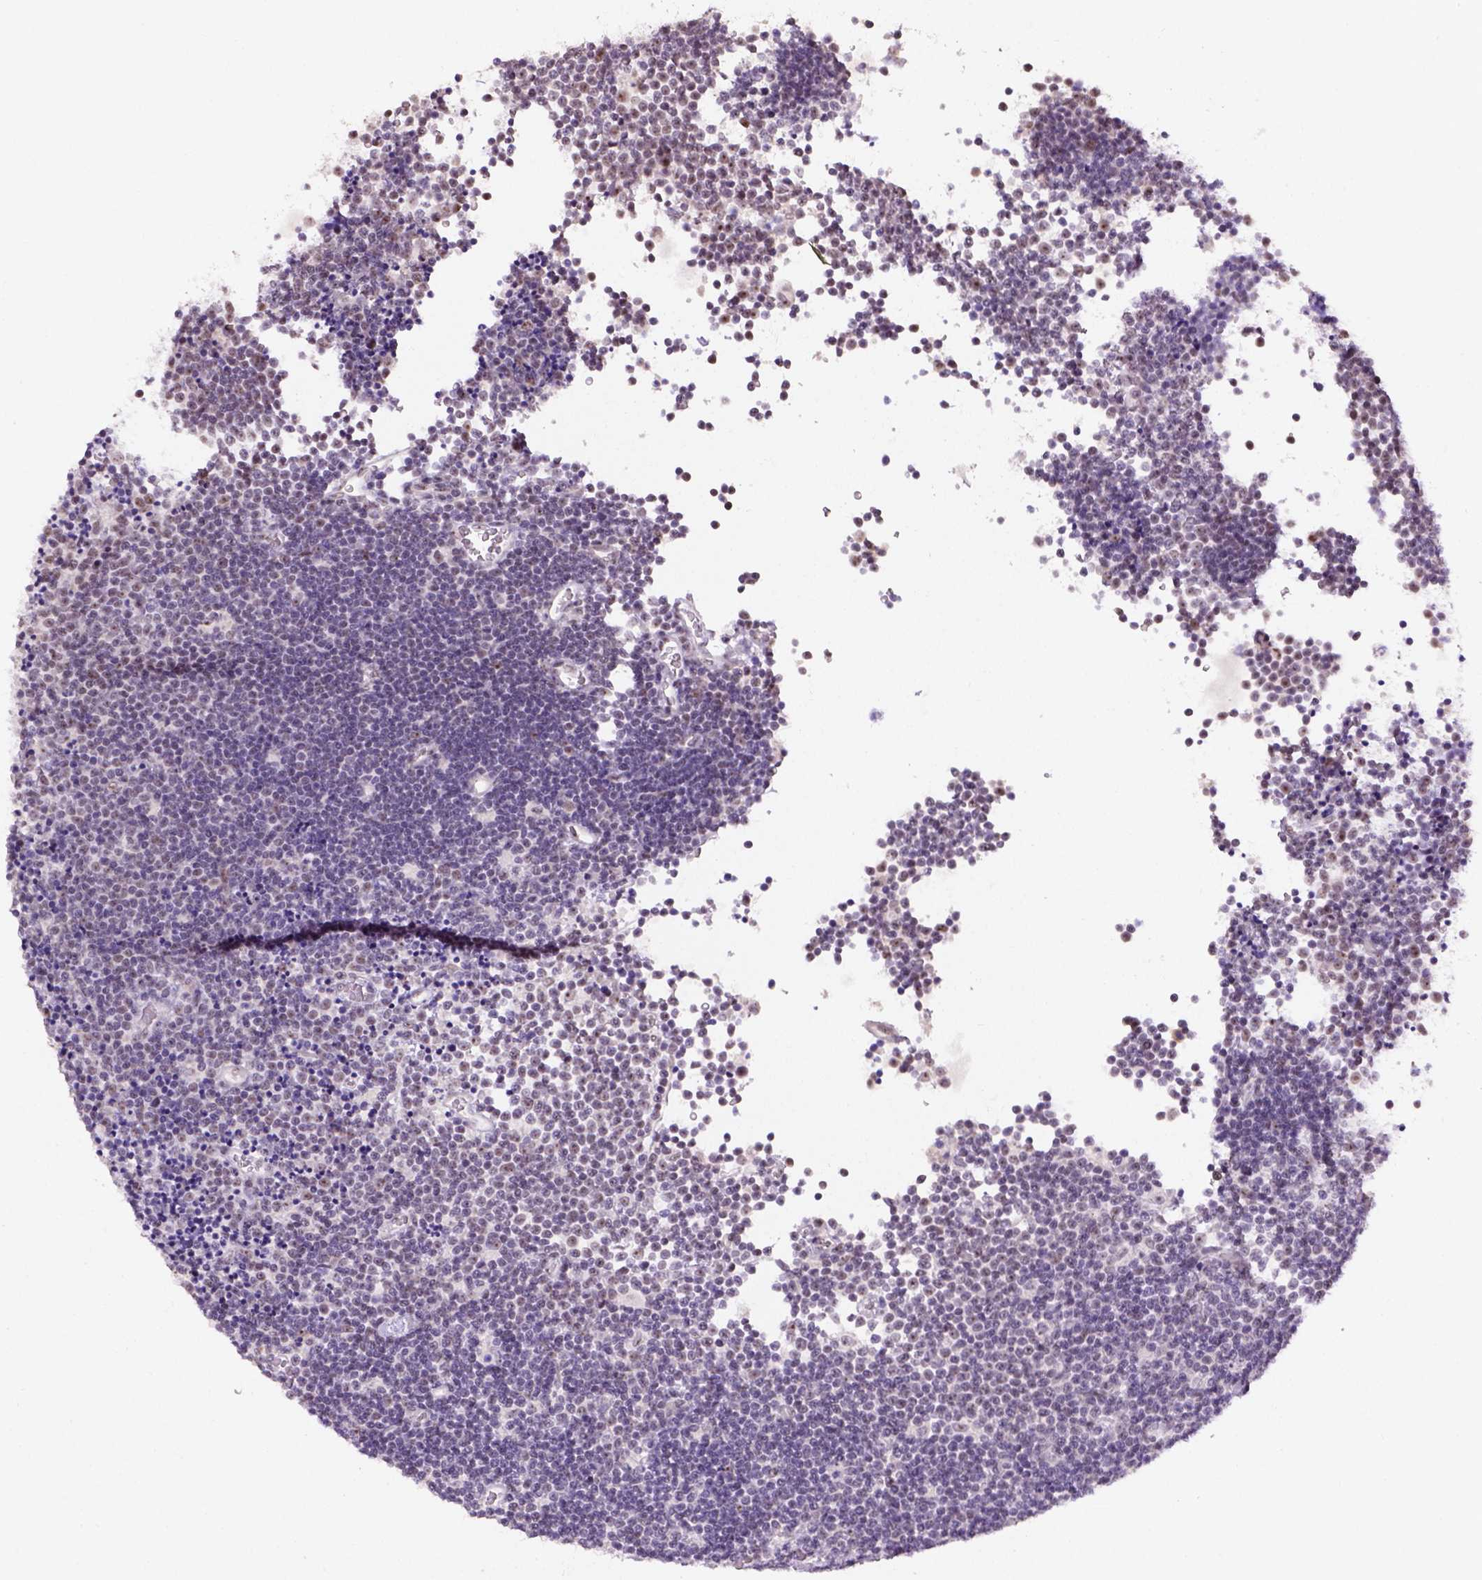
{"staining": {"intensity": "negative", "quantity": "none", "location": "none"}, "tissue": "lymphoma", "cell_type": "Tumor cells", "image_type": "cancer", "snomed": [{"axis": "morphology", "description": "Malignant lymphoma, non-Hodgkin's type, Low grade"}, {"axis": "topography", "description": "Brain"}], "caption": "DAB immunohistochemical staining of lymphoma exhibits no significant positivity in tumor cells. Brightfield microscopy of immunohistochemistry (IHC) stained with DAB (brown) and hematoxylin (blue), captured at high magnification.", "gene": "DDX50", "patient": {"sex": "female", "age": 66}}